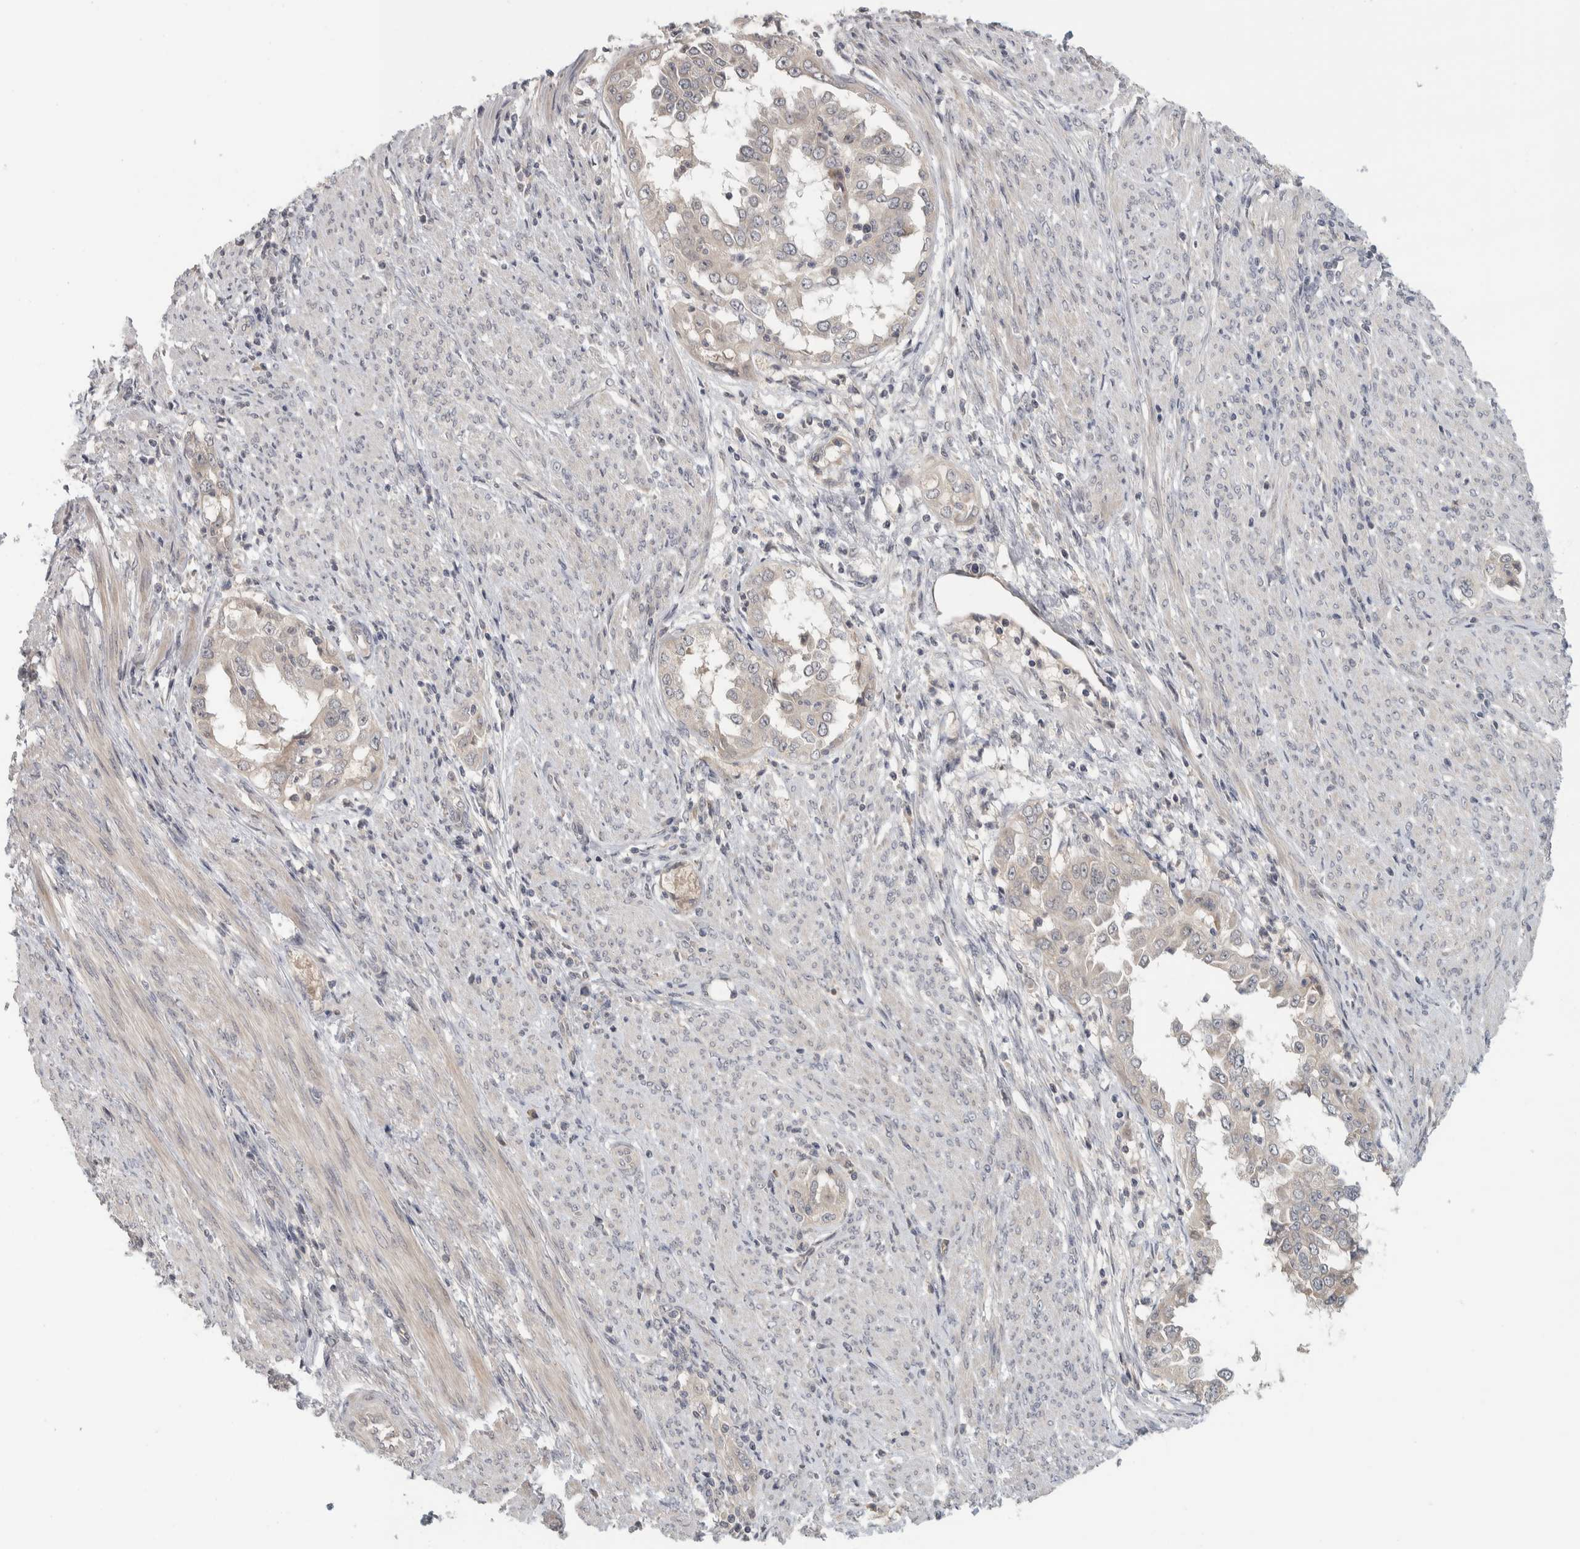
{"staining": {"intensity": "negative", "quantity": "none", "location": "none"}, "tissue": "endometrial cancer", "cell_type": "Tumor cells", "image_type": "cancer", "snomed": [{"axis": "morphology", "description": "Adenocarcinoma, NOS"}, {"axis": "topography", "description": "Endometrium"}], "caption": "This is a histopathology image of IHC staining of endometrial cancer, which shows no staining in tumor cells.", "gene": "AFP", "patient": {"sex": "female", "age": 85}}